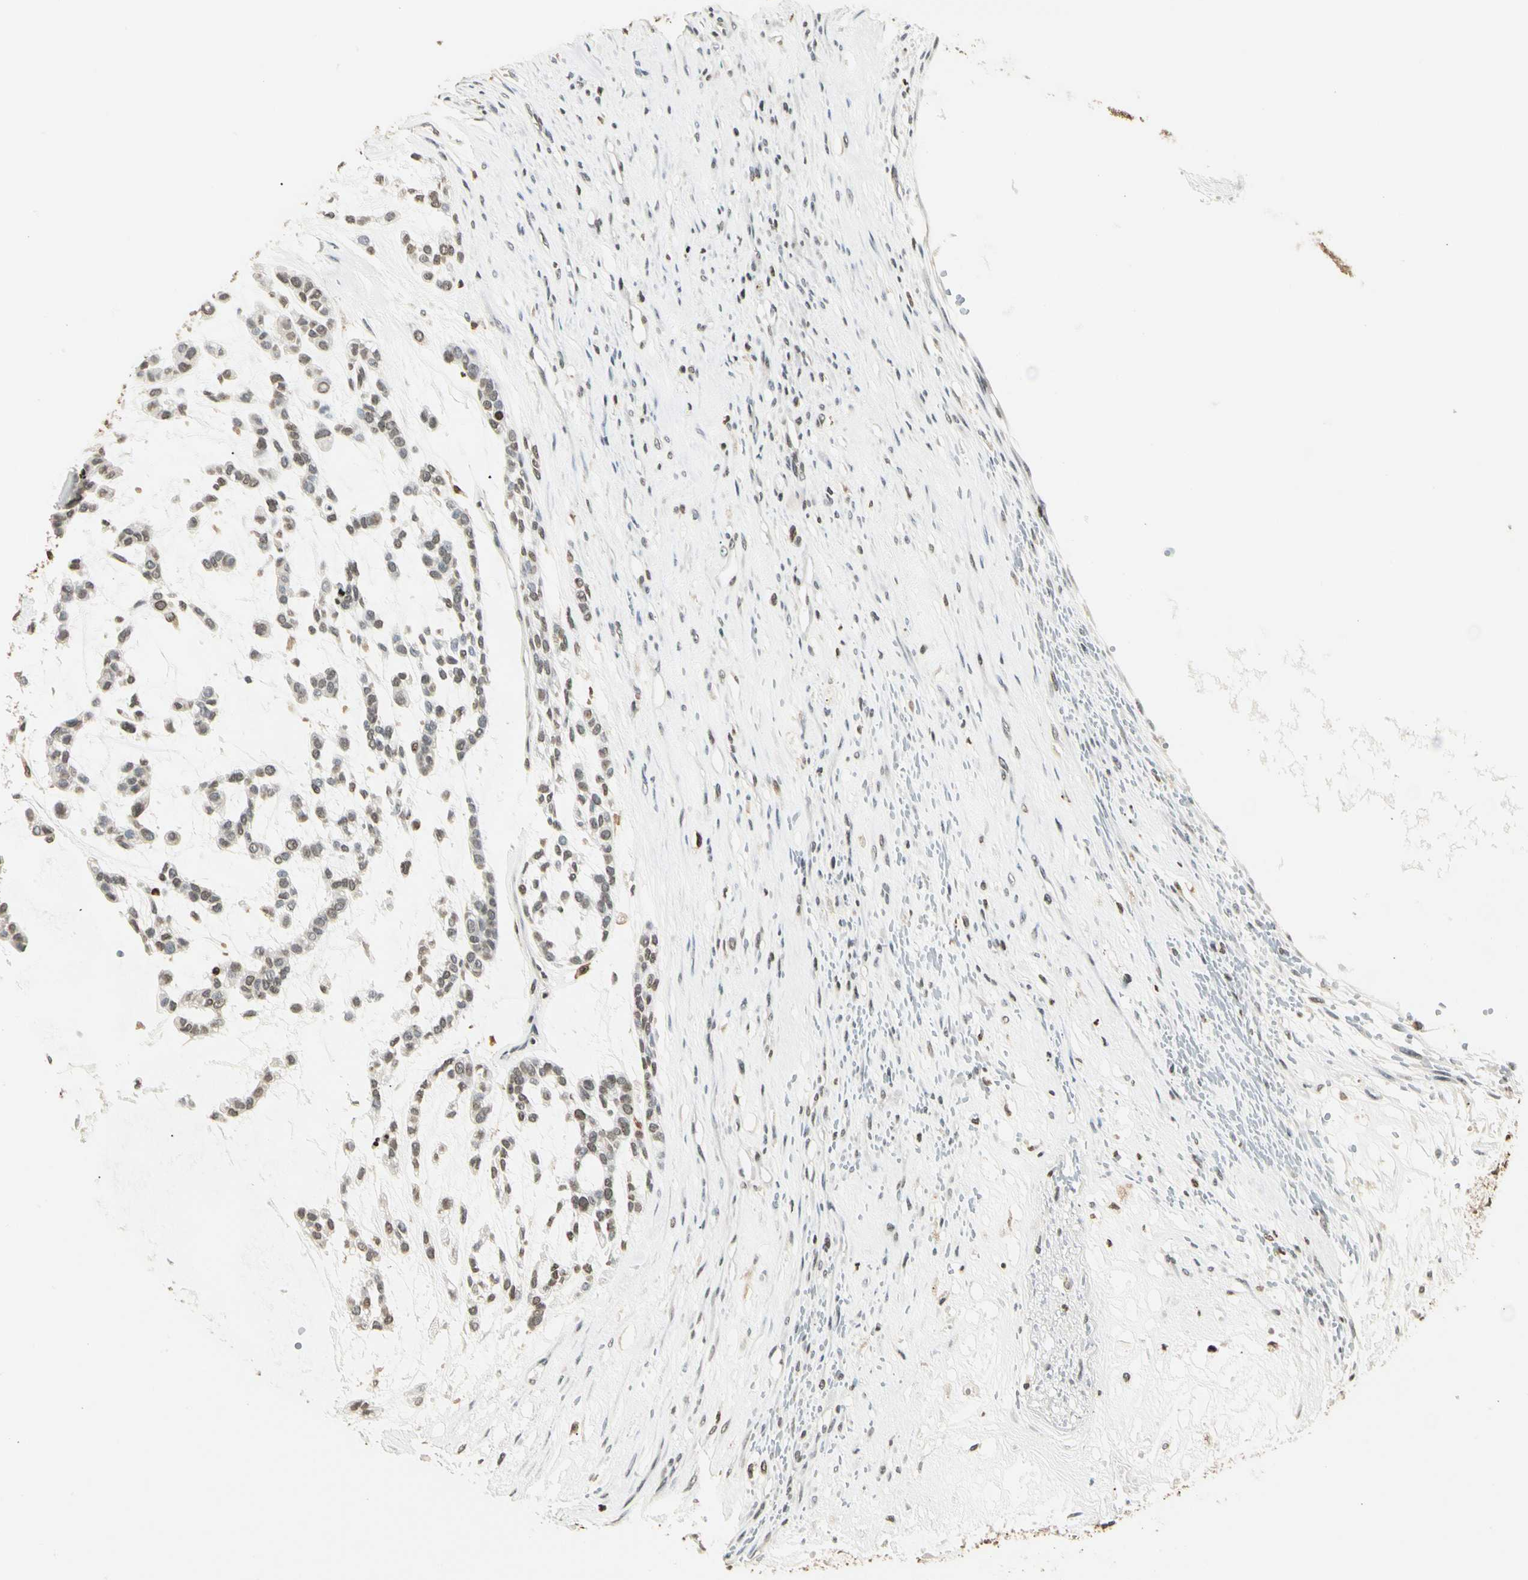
{"staining": {"intensity": "weak", "quantity": "25%-75%", "location": "nuclear"}, "tissue": "head and neck cancer", "cell_type": "Tumor cells", "image_type": "cancer", "snomed": [{"axis": "morphology", "description": "Adenocarcinoma, NOS"}, {"axis": "morphology", "description": "Adenoma, NOS"}, {"axis": "topography", "description": "Head-Neck"}], "caption": "Head and neck adenocarcinoma stained with DAB (3,3'-diaminobenzidine) immunohistochemistry (IHC) shows low levels of weak nuclear positivity in approximately 25%-75% of tumor cells.", "gene": "FER", "patient": {"sex": "female", "age": 55}}